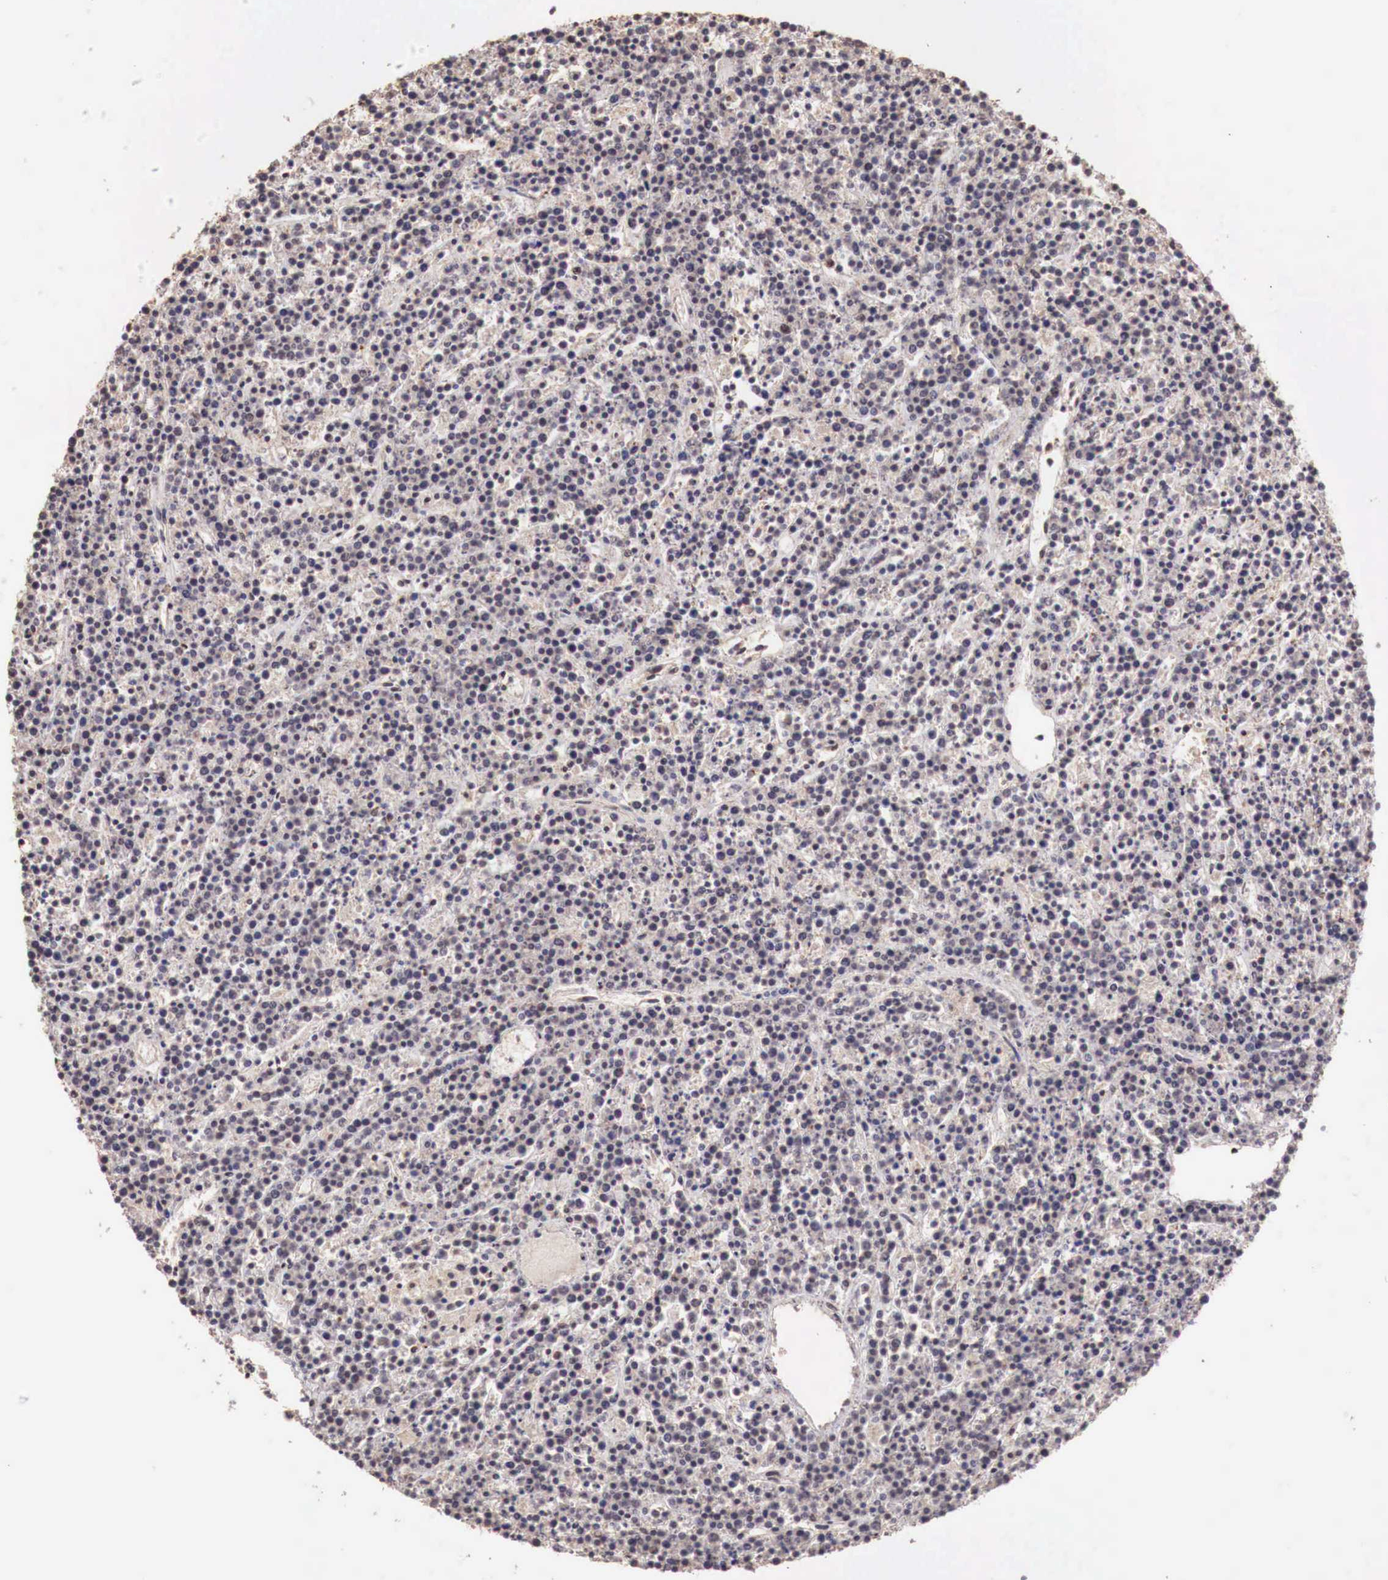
{"staining": {"intensity": "moderate", "quantity": "25%-75%", "location": "nuclear"}, "tissue": "lymphoma", "cell_type": "Tumor cells", "image_type": "cancer", "snomed": [{"axis": "morphology", "description": "Malignant lymphoma, non-Hodgkin's type, High grade"}, {"axis": "topography", "description": "Ovary"}], "caption": "An image of malignant lymphoma, non-Hodgkin's type (high-grade) stained for a protein demonstrates moderate nuclear brown staining in tumor cells.", "gene": "FOXP2", "patient": {"sex": "female", "age": 56}}